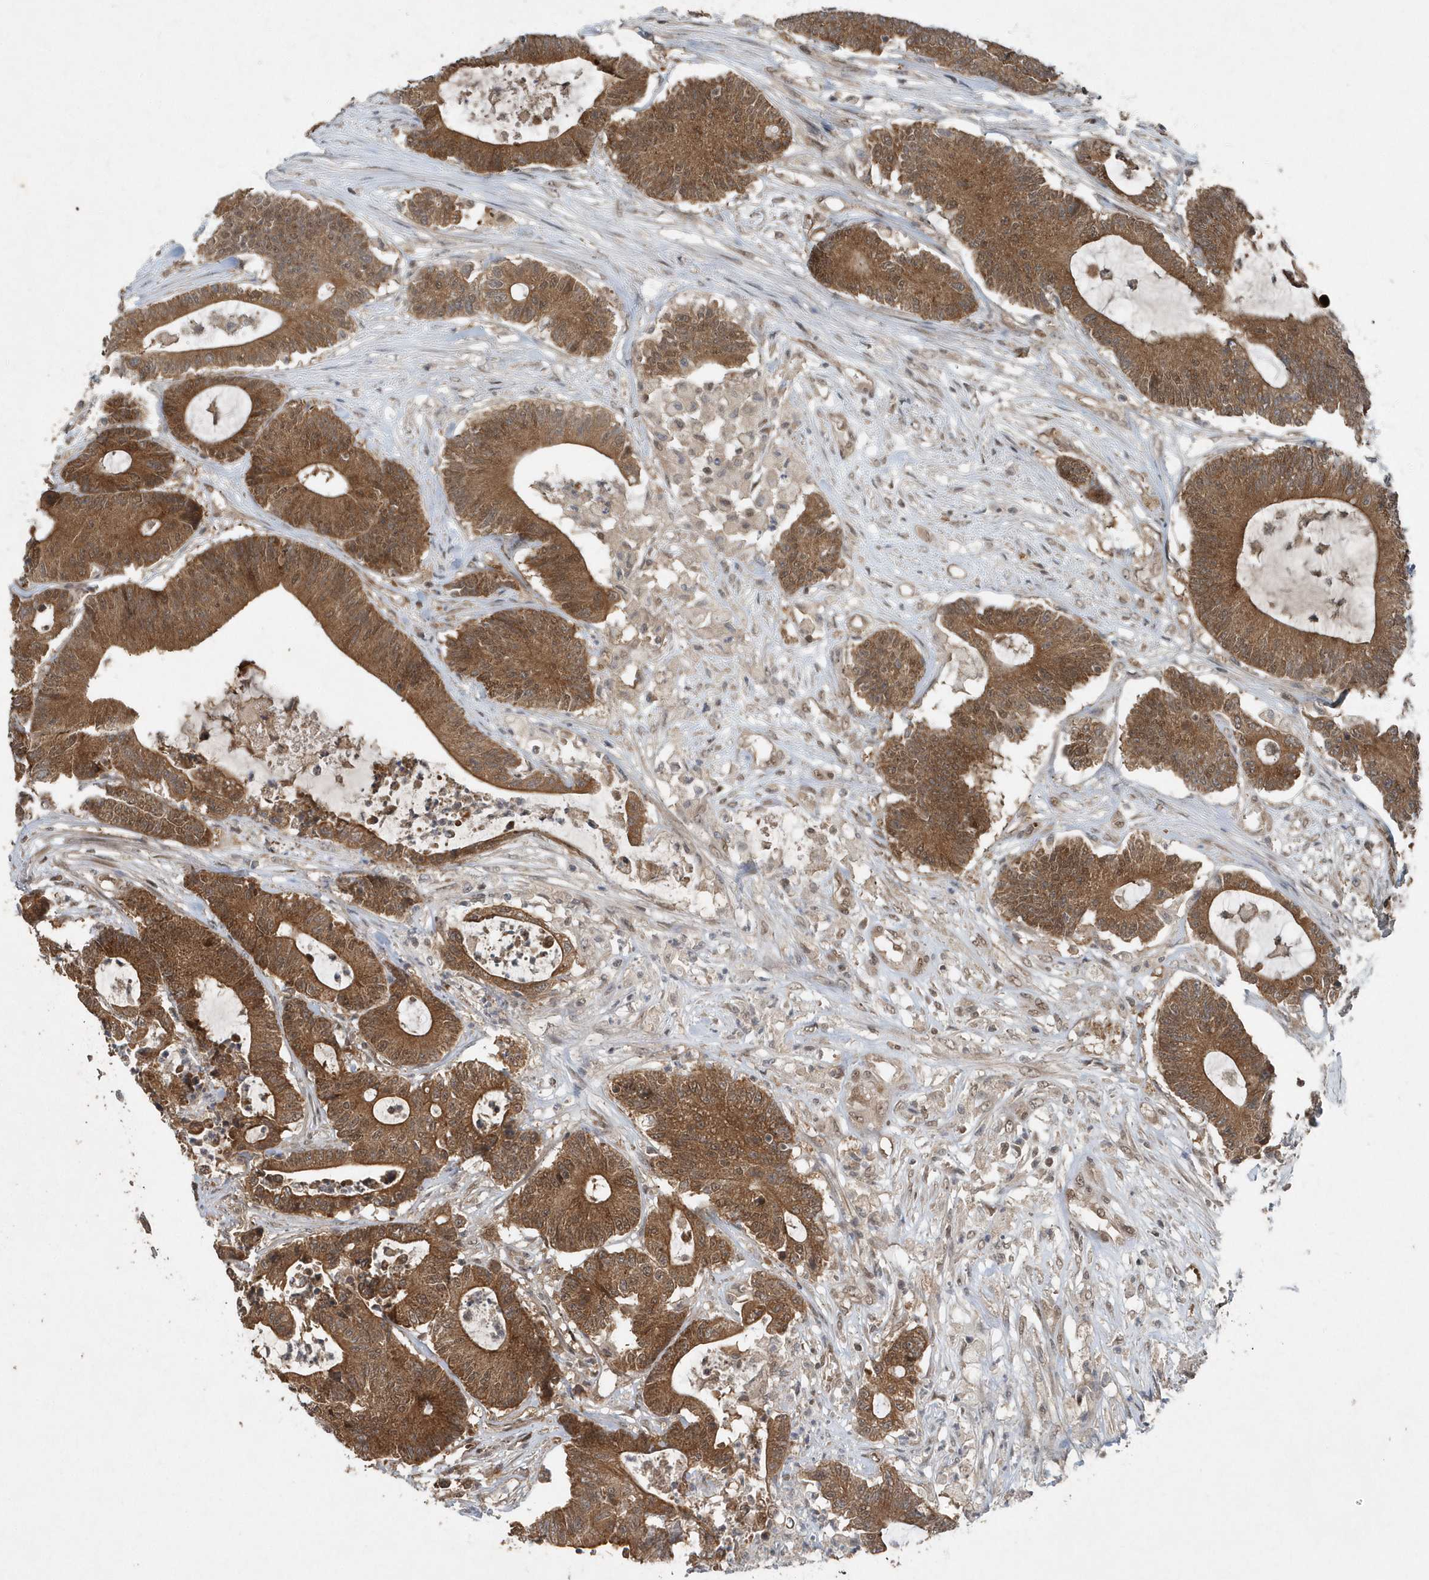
{"staining": {"intensity": "strong", "quantity": ">75%", "location": "cytoplasmic/membranous,nuclear"}, "tissue": "colorectal cancer", "cell_type": "Tumor cells", "image_type": "cancer", "snomed": [{"axis": "morphology", "description": "Adenocarcinoma, NOS"}, {"axis": "topography", "description": "Colon"}], "caption": "This histopathology image exhibits immunohistochemistry staining of human colorectal cancer (adenocarcinoma), with high strong cytoplasmic/membranous and nuclear positivity in about >75% of tumor cells.", "gene": "QTRT2", "patient": {"sex": "female", "age": 84}}